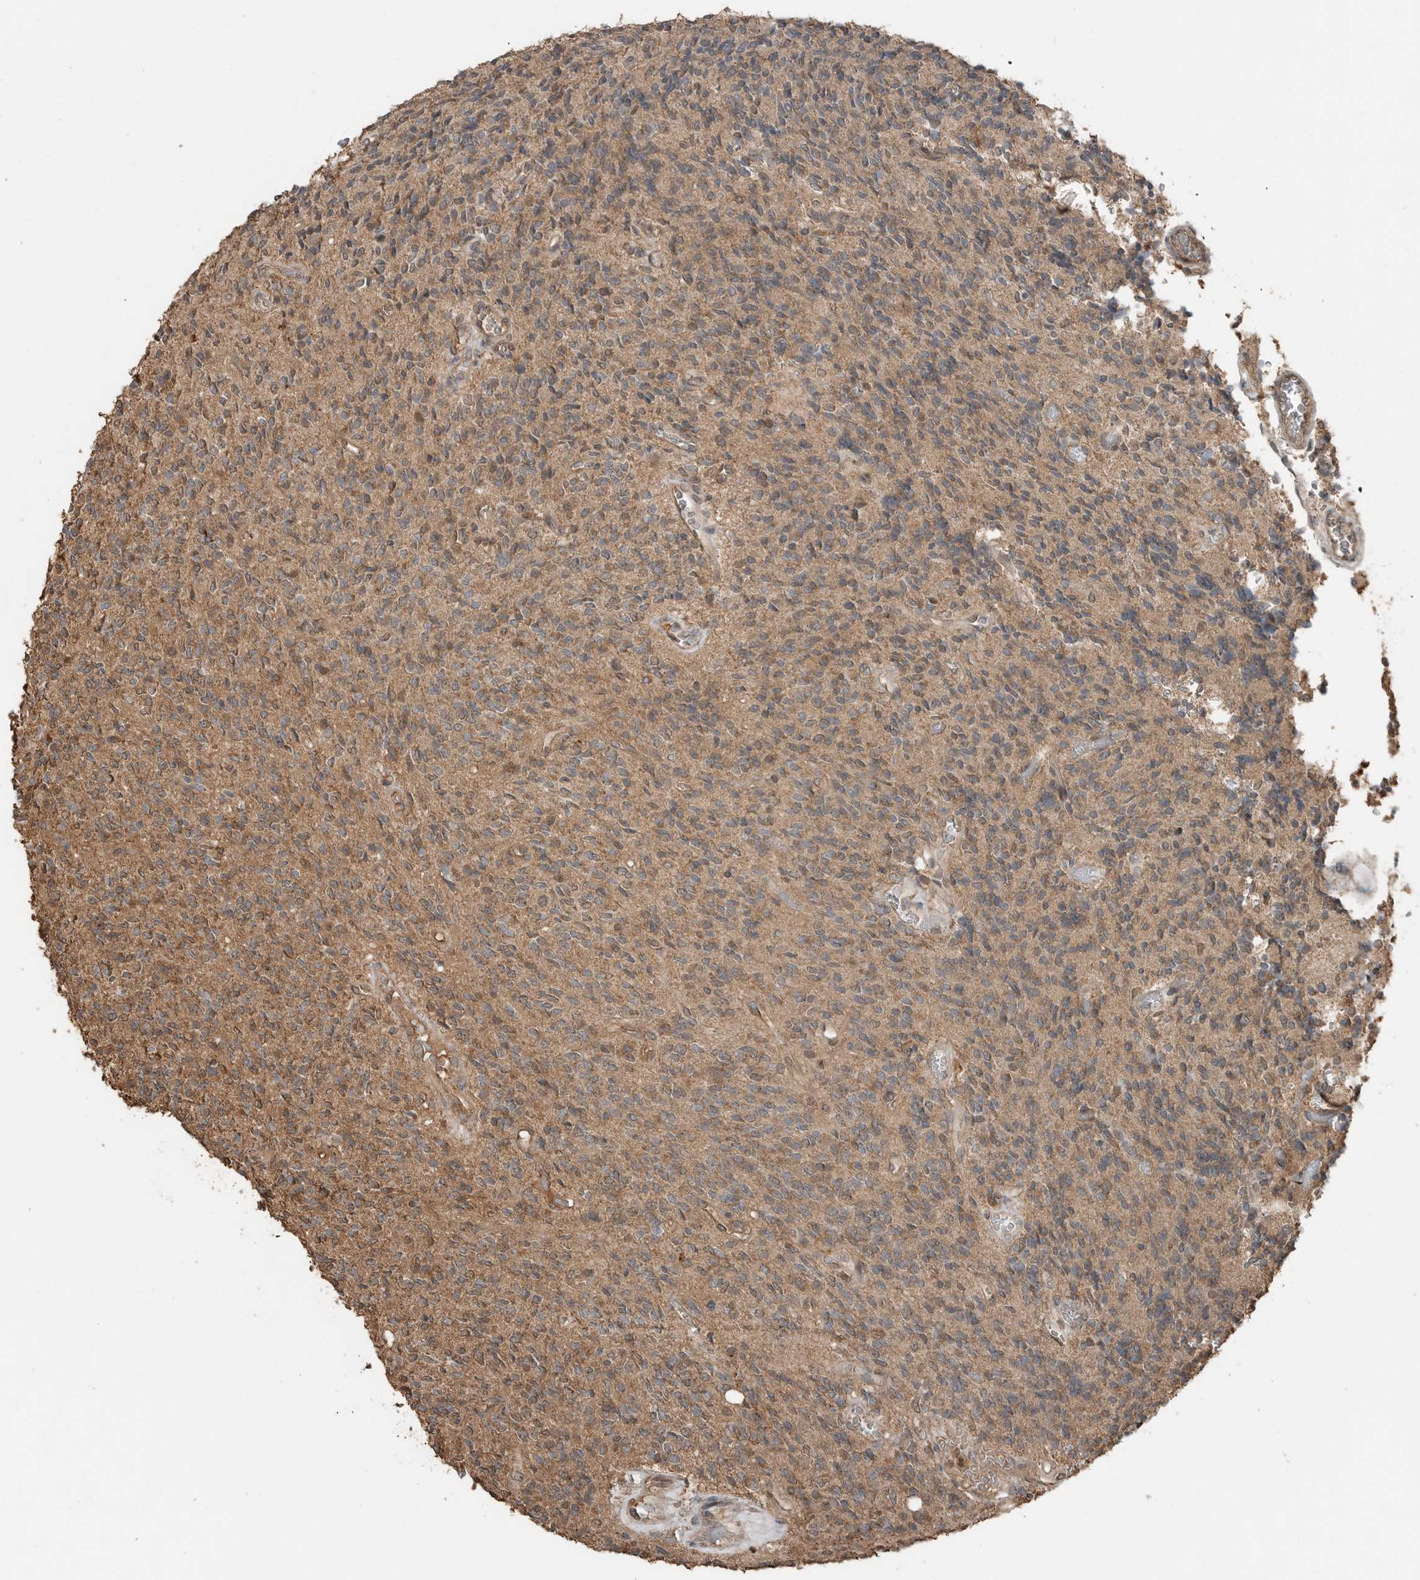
{"staining": {"intensity": "moderate", "quantity": ">75%", "location": "cytoplasmic/membranous"}, "tissue": "glioma", "cell_type": "Tumor cells", "image_type": "cancer", "snomed": [{"axis": "morphology", "description": "Glioma, malignant, High grade"}, {"axis": "topography", "description": "Brain"}], "caption": "Immunohistochemical staining of human high-grade glioma (malignant) exhibits medium levels of moderate cytoplasmic/membranous protein positivity in about >75% of tumor cells. Immunohistochemistry (ihc) stains the protein of interest in brown and the nuclei are stained blue.", "gene": "BLZF1", "patient": {"sex": "male", "age": 34}}